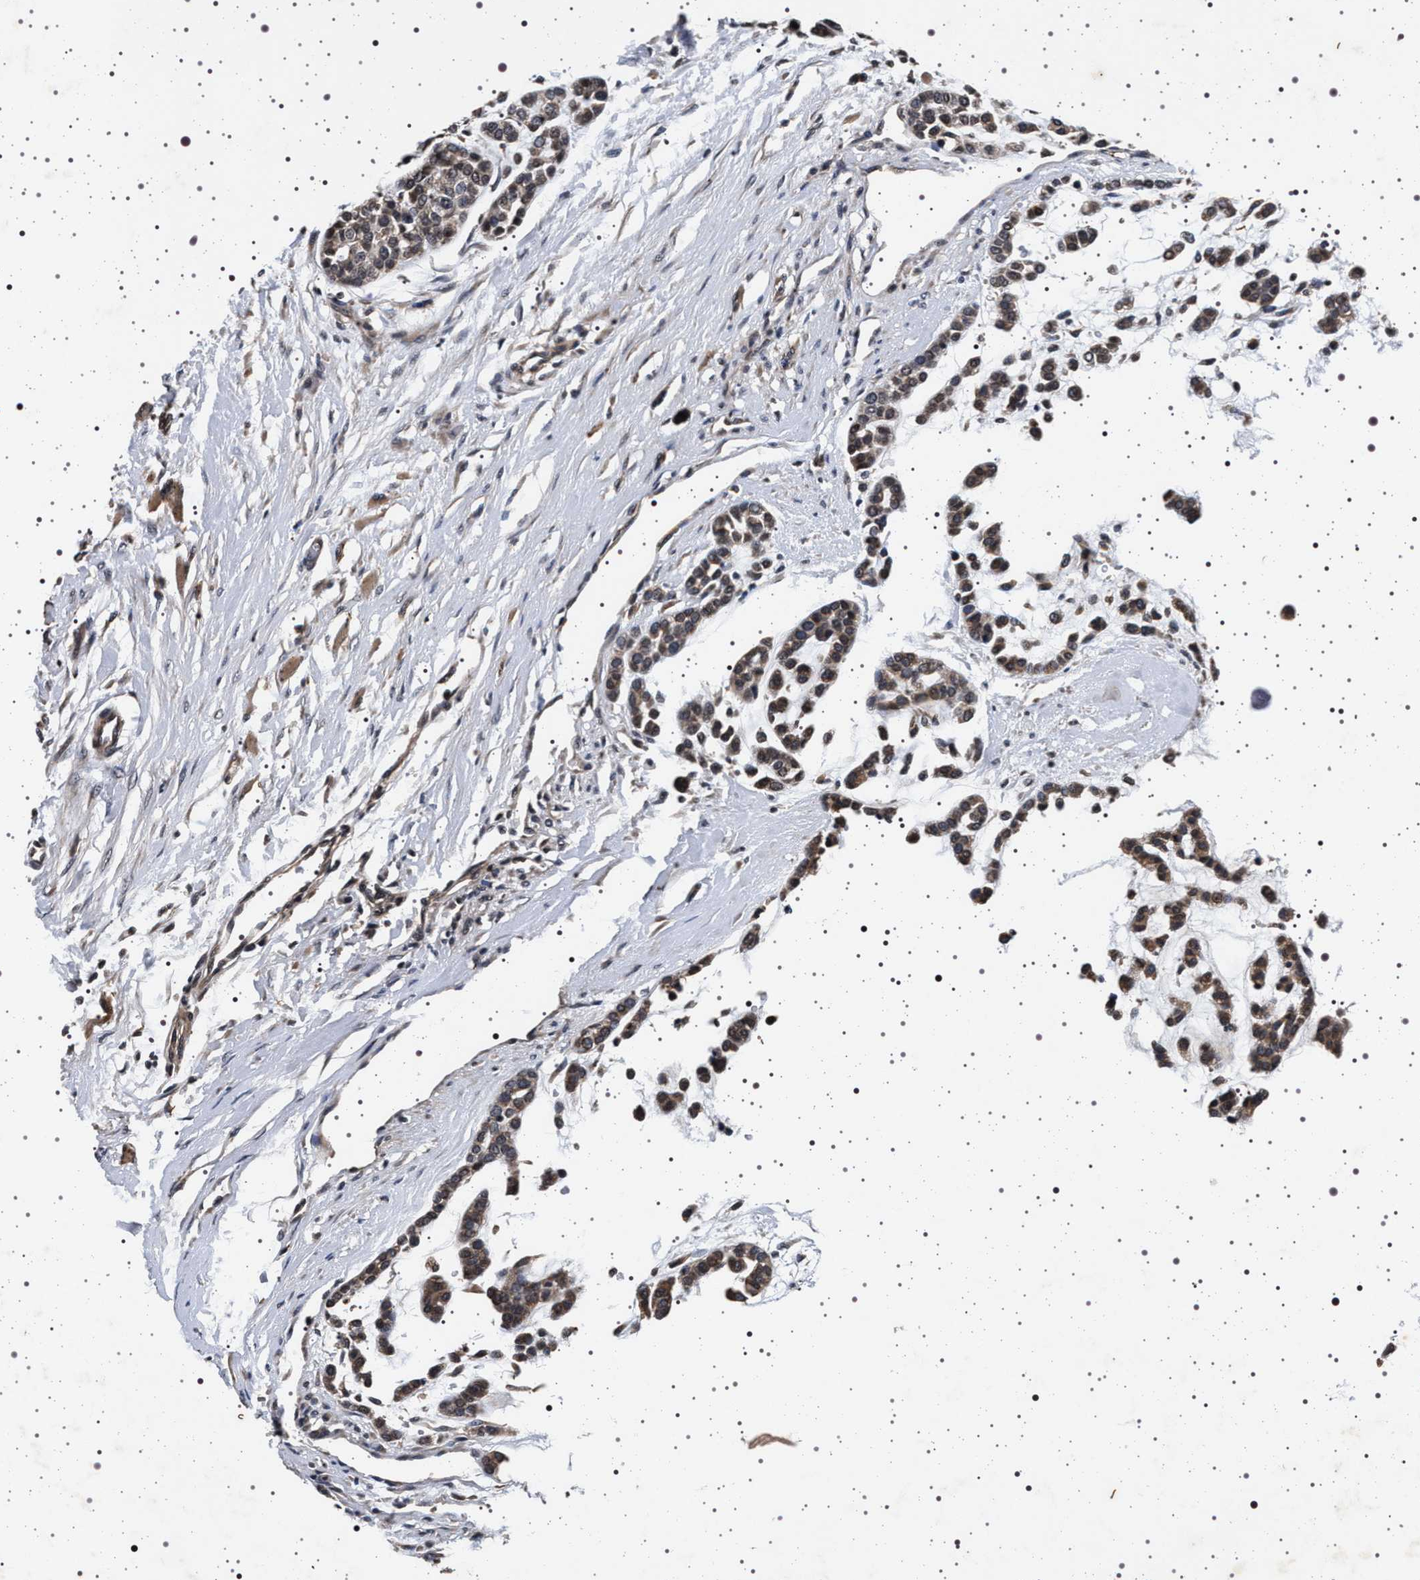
{"staining": {"intensity": "moderate", "quantity": ">75%", "location": "cytoplasmic/membranous"}, "tissue": "head and neck cancer", "cell_type": "Tumor cells", "image_type": "cancer", "snomed": [{"axis": "morphology", "description": "Adenocarcinoma, NOS"}, {"axis": "morphology", "description": "Adenoma, NOS"}, {"axis": "topography", "description": "Head-Neck"}], "caption": "IHC (DAB (3,3'-diaminobenzidine)) staining of human head and neck cancer (adenocarcinoma) displays moderate cytoplasmic/membranous protein expression in about >75% of tumor cells.", "gene": "CDKN1B", "patient": {"sex": "female", "age": 55}}